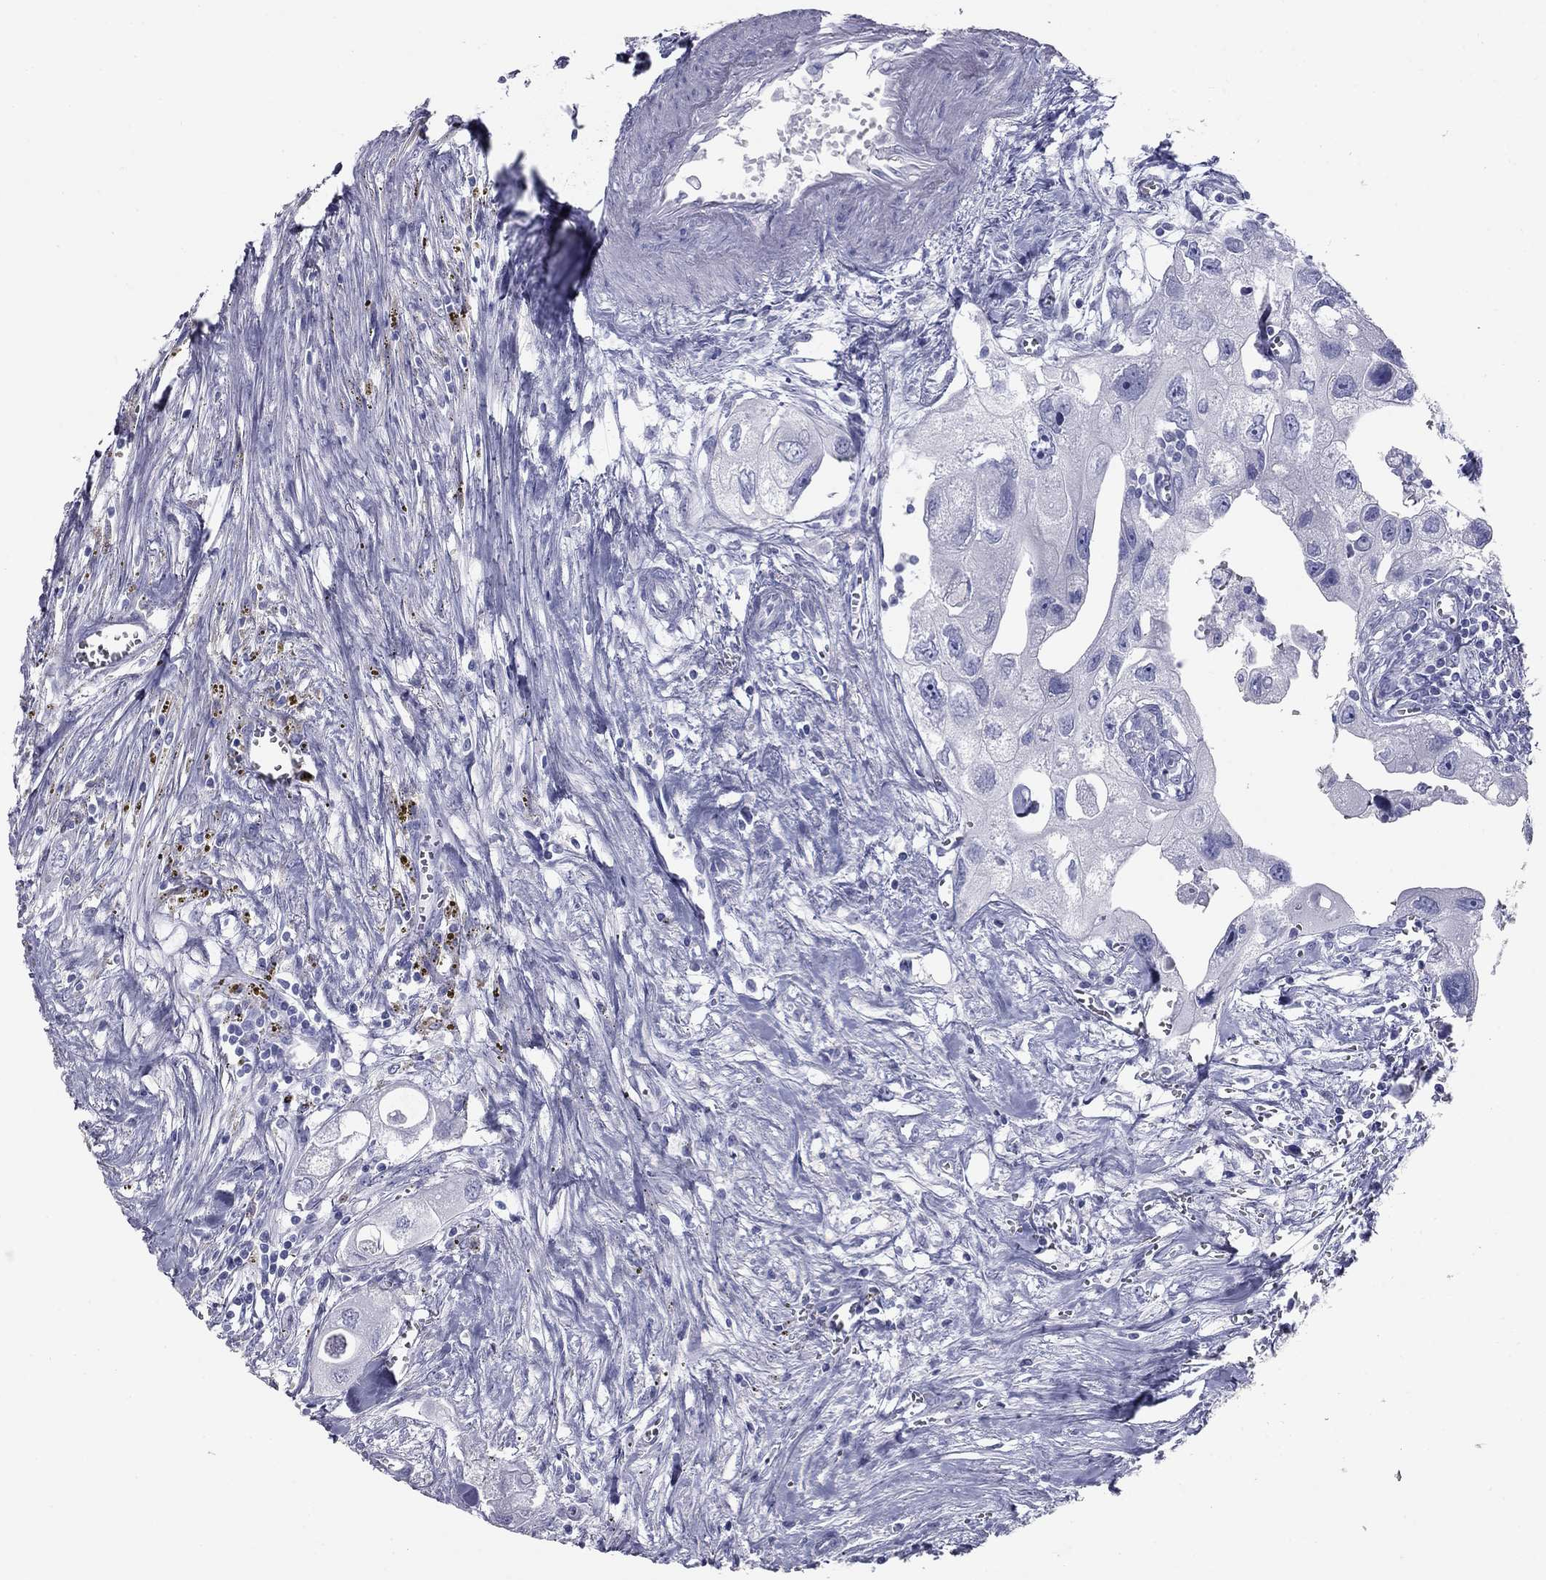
{"staining": {"intensity": "negative", "quantity": "none", "location": "none"}, "tissue": "urothelial cancer", "cell_type": "Tumor cells", "image_type": "cancer", "snomed": [{"axis": "morphology", "description": "Urothelial carcinoma, High grade"}, {"axis": "topography", "description": "Urinary bladder"}], "caption": "The immunohistochemistry (IHC) histopathology image has no significant expression in tumor cells of urothelial carcinoma (high-grade) tissue.", "gene": "NPPA", "patient": {"sex": "male", "age": 59}}